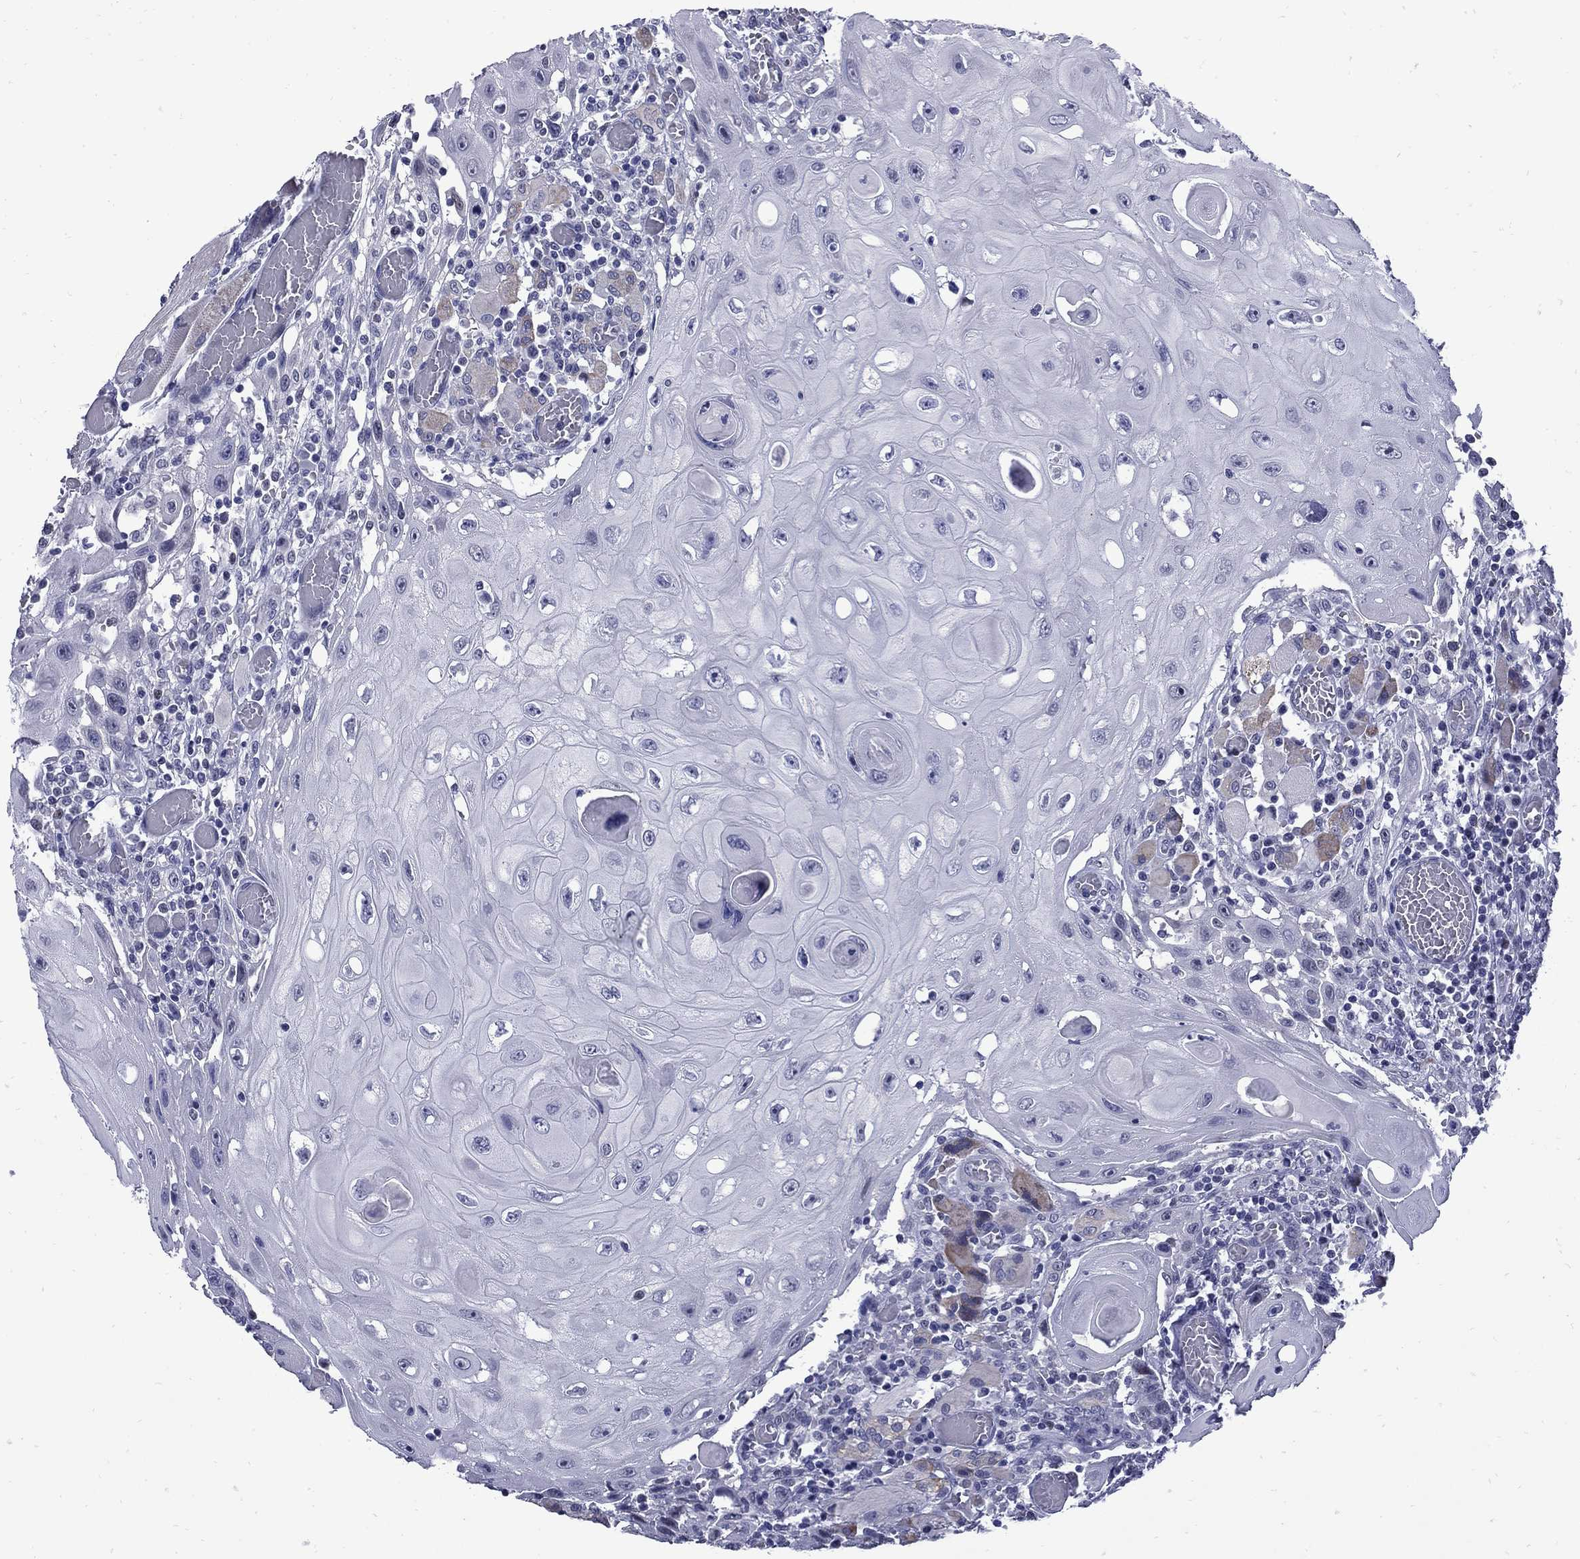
{"staining": {"intensity": "negative", "quantity": "none", "location": "none"}, "tissue": "head and neck cancer", "cell_type": "Tumor cells", "image_type": "cancer", "snomed": [{"axis": "morphology", "description": "Normal tissue, NOS"}, {"axis": "morphology", "description": "Squamous cell carcinoma, NOS"}, {"axis": "topography", "description": "Oral tissue"}, {"axis": "topography", "description": "Head-Neck"}], "caption": "DAB immunohistochemical staining of squamous cell carcinoma (head and neck) displays no significant positivity in tumor cells.", "gene": "MGARP", "patient": {"sex": "male", "age": 71}}